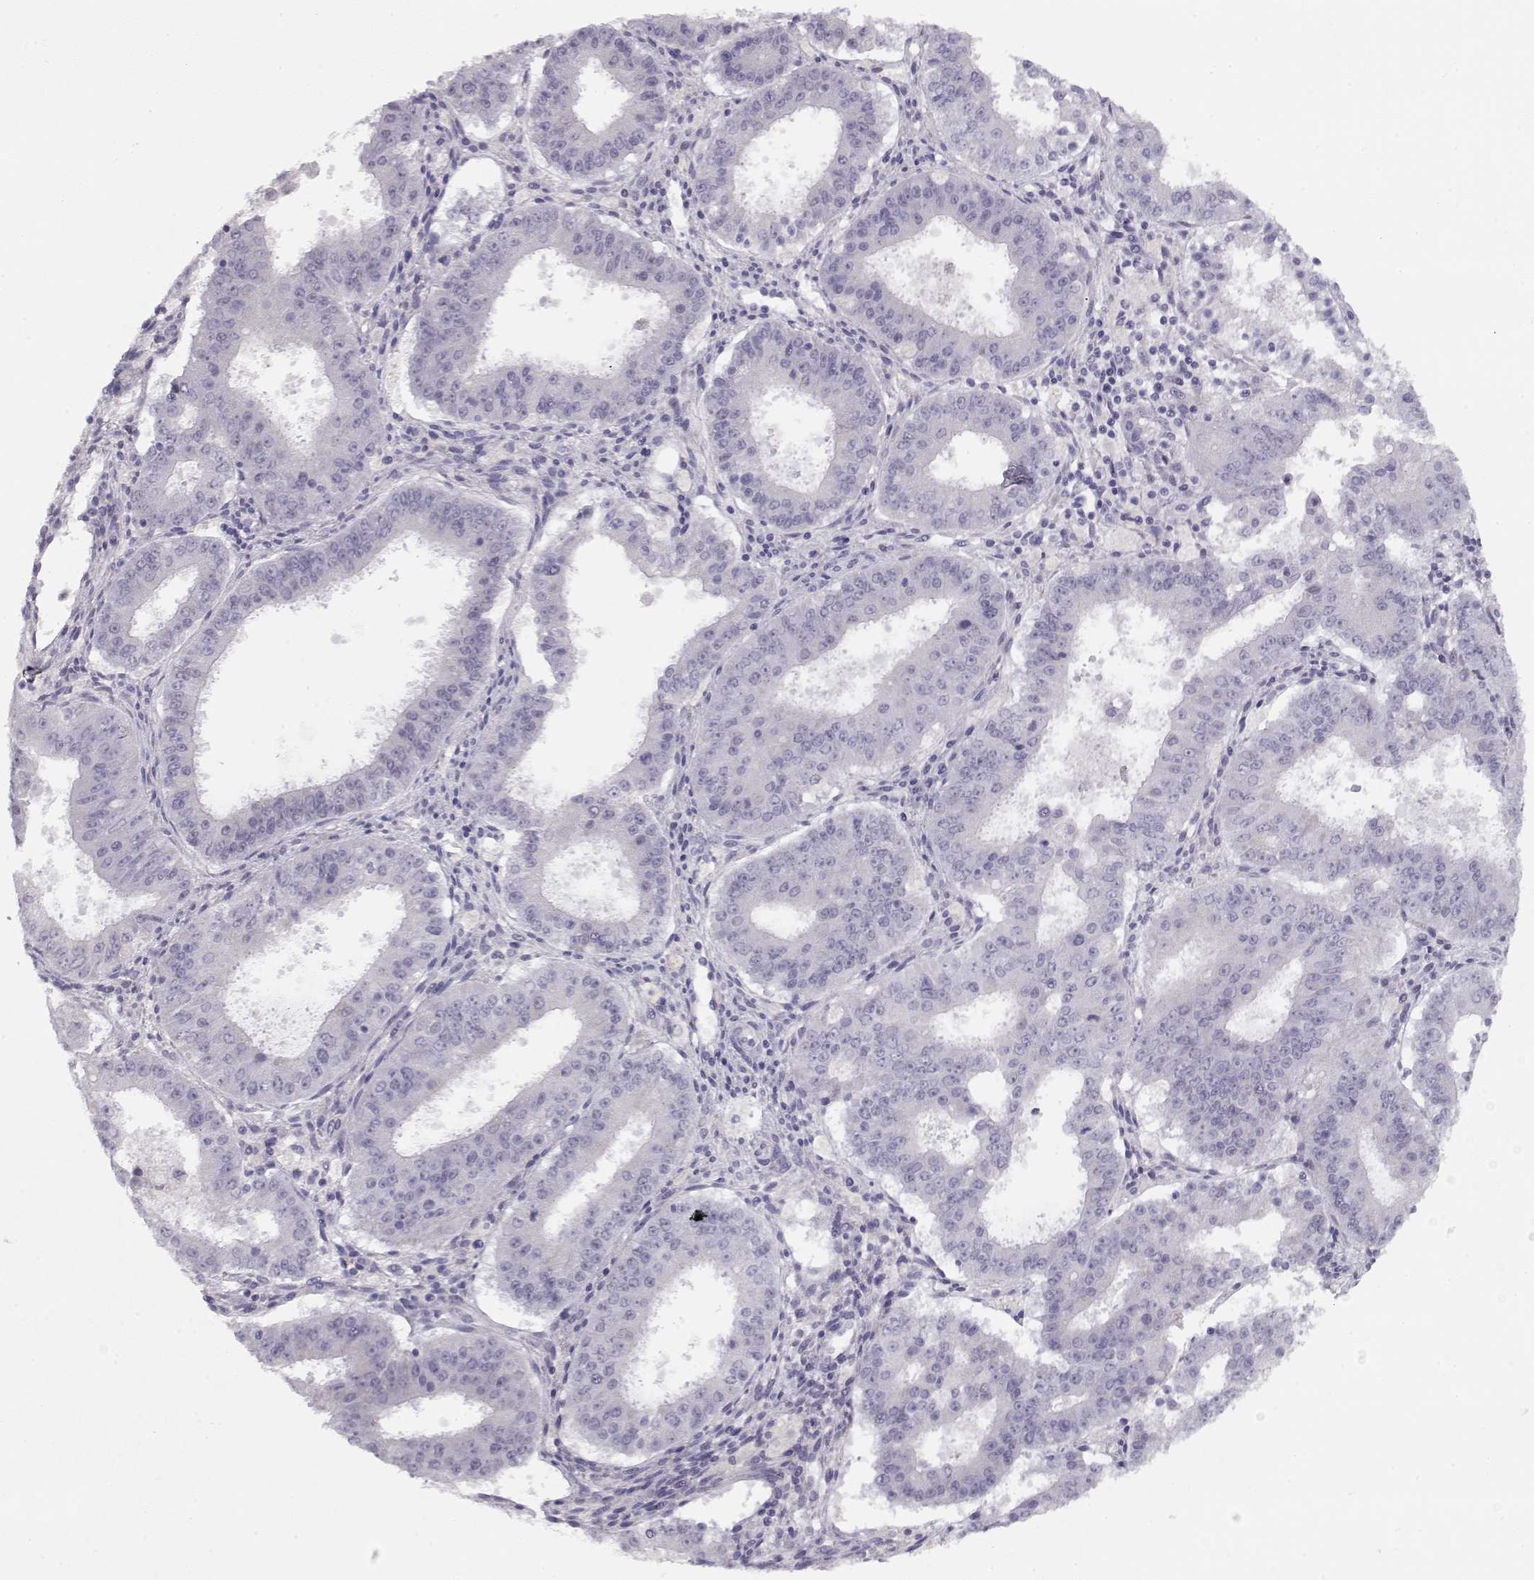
{"staining": {"intensity": "negative", "quantity": "none", "location": "none"}, "tissue": "ovarian cancer", "cell_type": "Tumor cells", "image_type": "cancer", "snomed": [{"axis": "morphology", "description": "Carcinoma, endometroid"}, {"axis": "topography", "description": "Ovary"}], "caption": "Tumor cells show no significant protein expression in endometroid carcinoma (ovarian).", "gene": "IMPG1", "patient": {"sex": "female", "age": 42}}